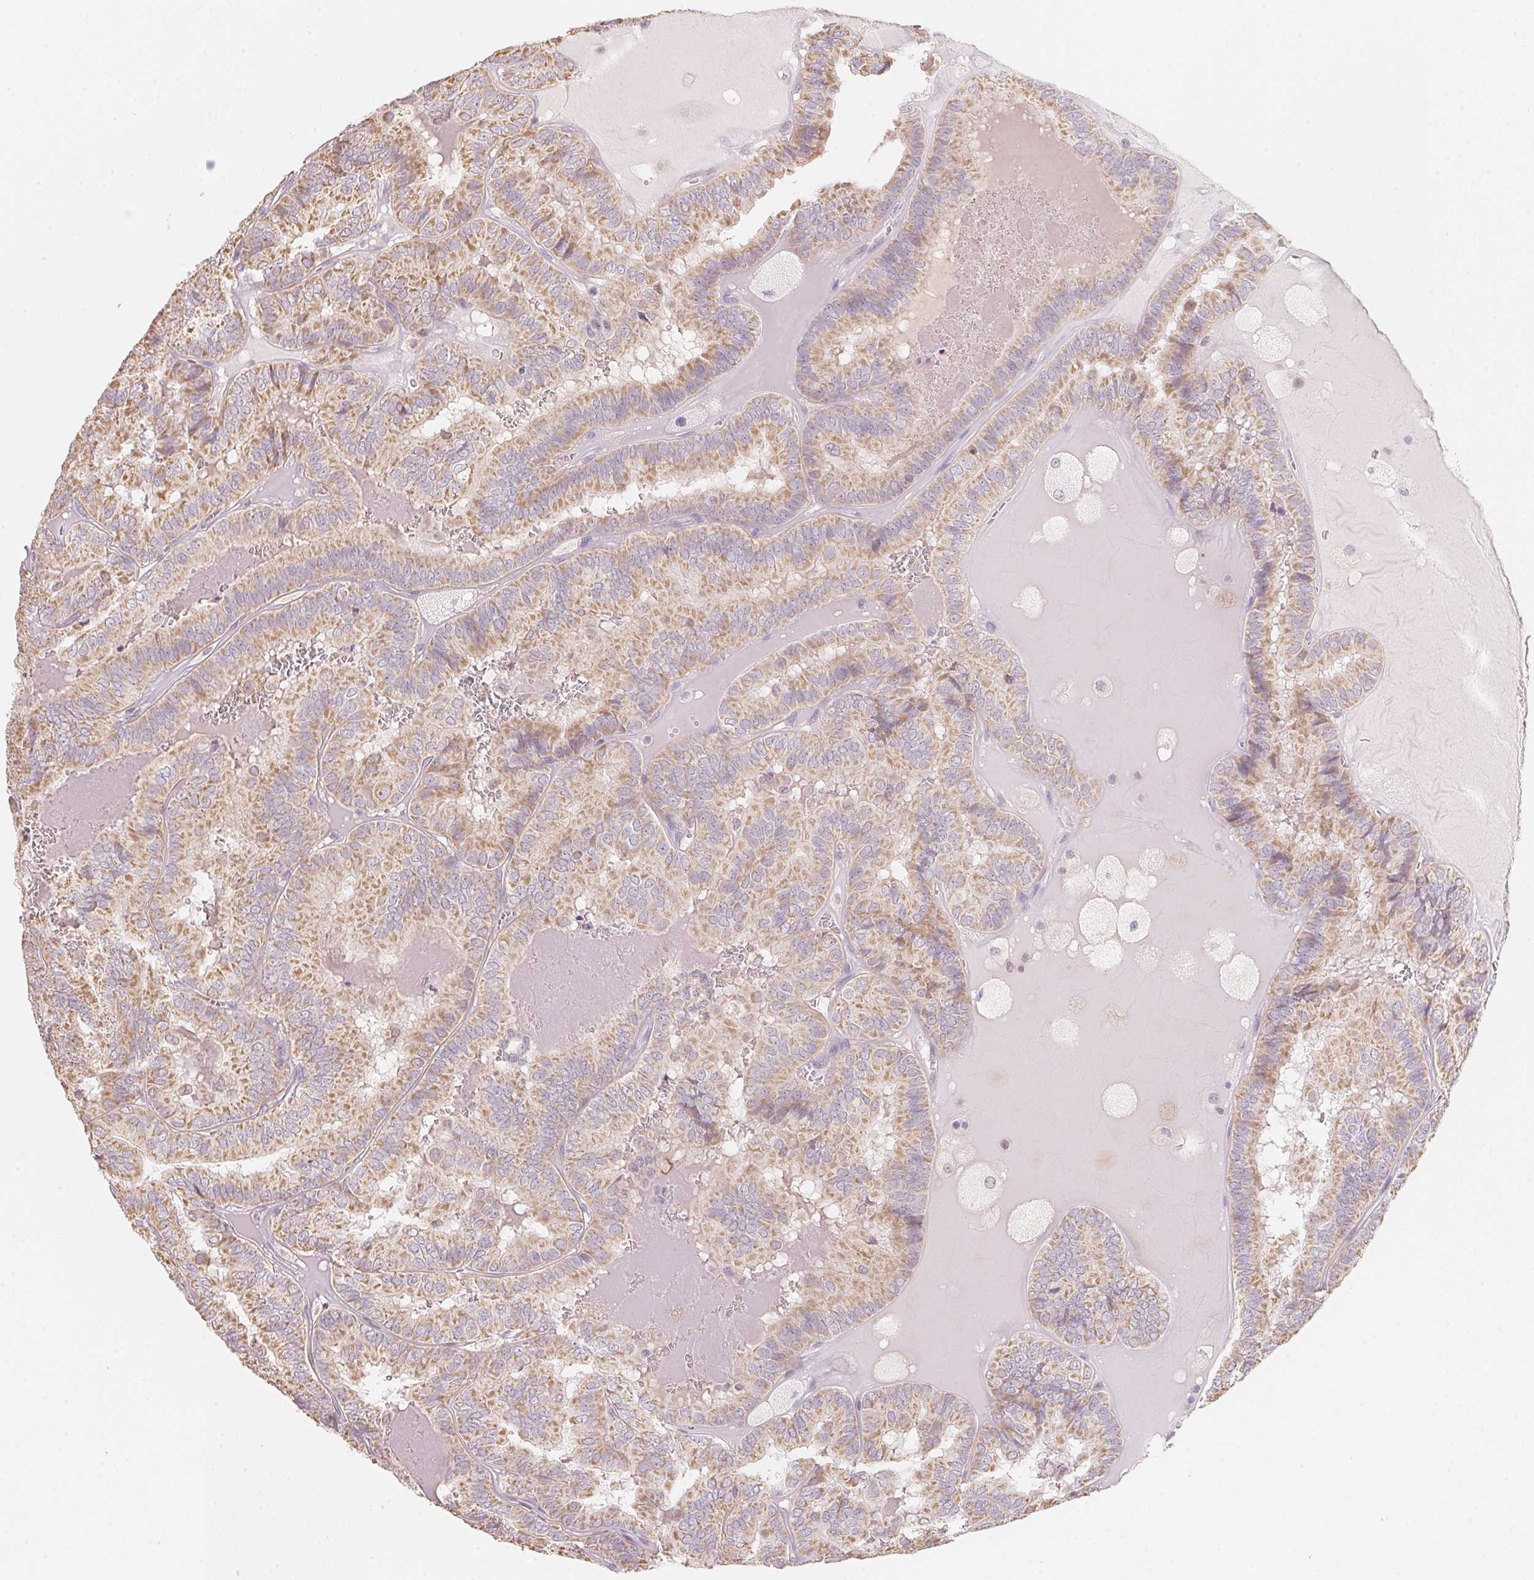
{"staining": {"intensity": "moderate", "quantity": "25%-75%", "location": "cytoplasmic/membranous"}, "tissue": "thyroid cancer", "cell_type": "Tumor cells", "image_type": "cancer", "snomed": [{"axis": "morphology", "description": "Papillary adenocarcinoma, NOS"}, {"axis": "topography", "description": "Thyroid gland"}], "caption": "High-magnification brightfield microscopy of thyroid cancer (papillary adenocarcinoma) stained with DAB (brown) and counterstained with hematoxylin (blue). tumor cells exhibit moderate cytoplasmic/membranous positivity is appreciated in approximately25%-75% of cells. Immunohistochemistry stains the protein of interest in brown and the nuclei are stained blue.", "gene": "ANKRD31", "patient": {"sex": "female", "age": 75}}